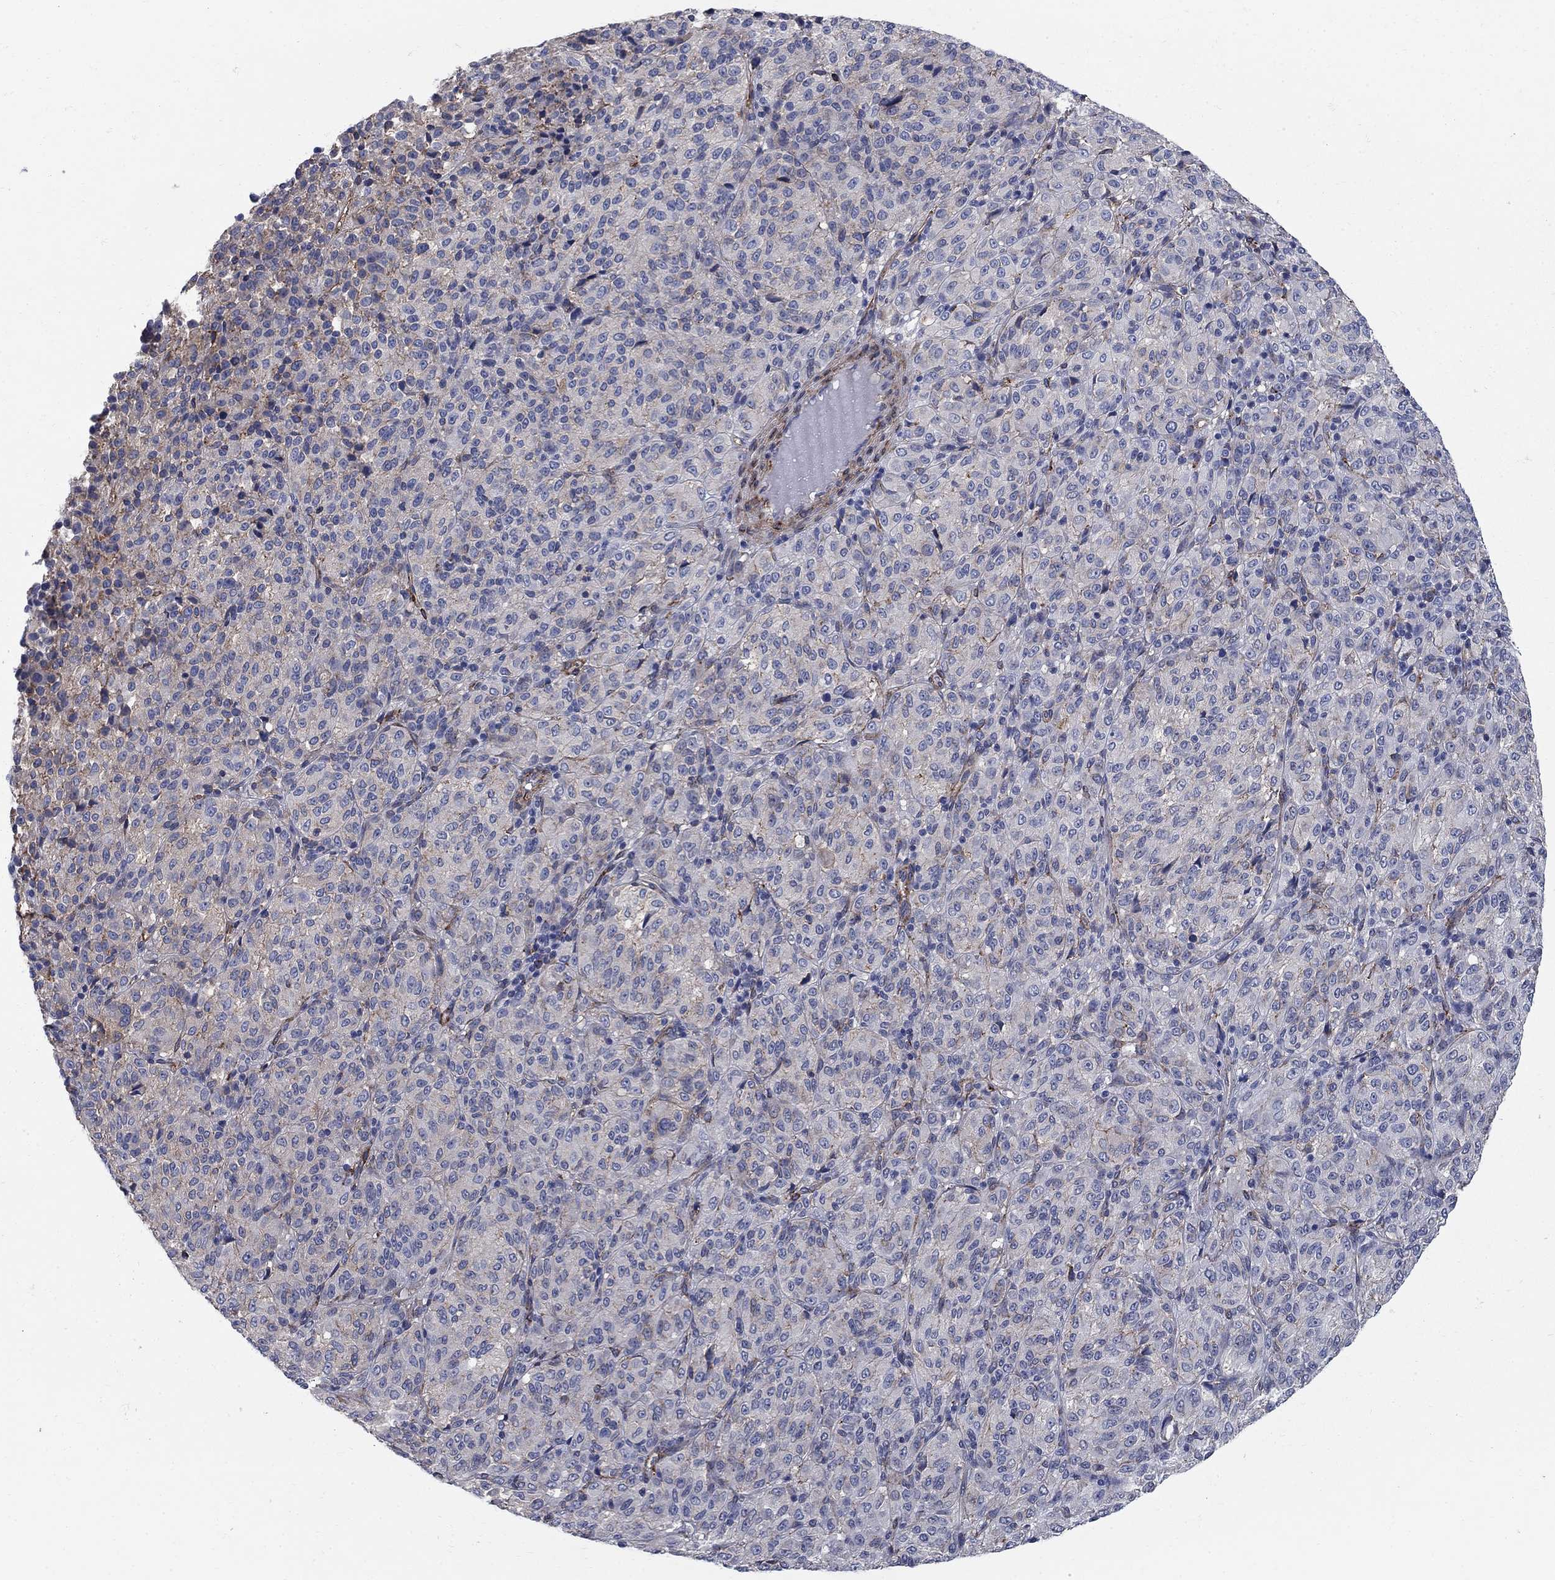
{"staining": {"intensity": "negative", "quantity": "none", "location": "none"}, "tissue": "melanoma", "cell_type": "Tumor cells", "image_type": "cancer", "snomed": [{"axis": "morphology", "description": "Malignant melanoma, Metastatic site"}, {"axis": "topography", "description": "Brain"}], "caption": "Immunohistochemistry of malignant melanoma (metastatic site) displays no expression in tumor cells.", "gene": "SEPTIN8", "patient": {"sex": "female", "age": 56}}